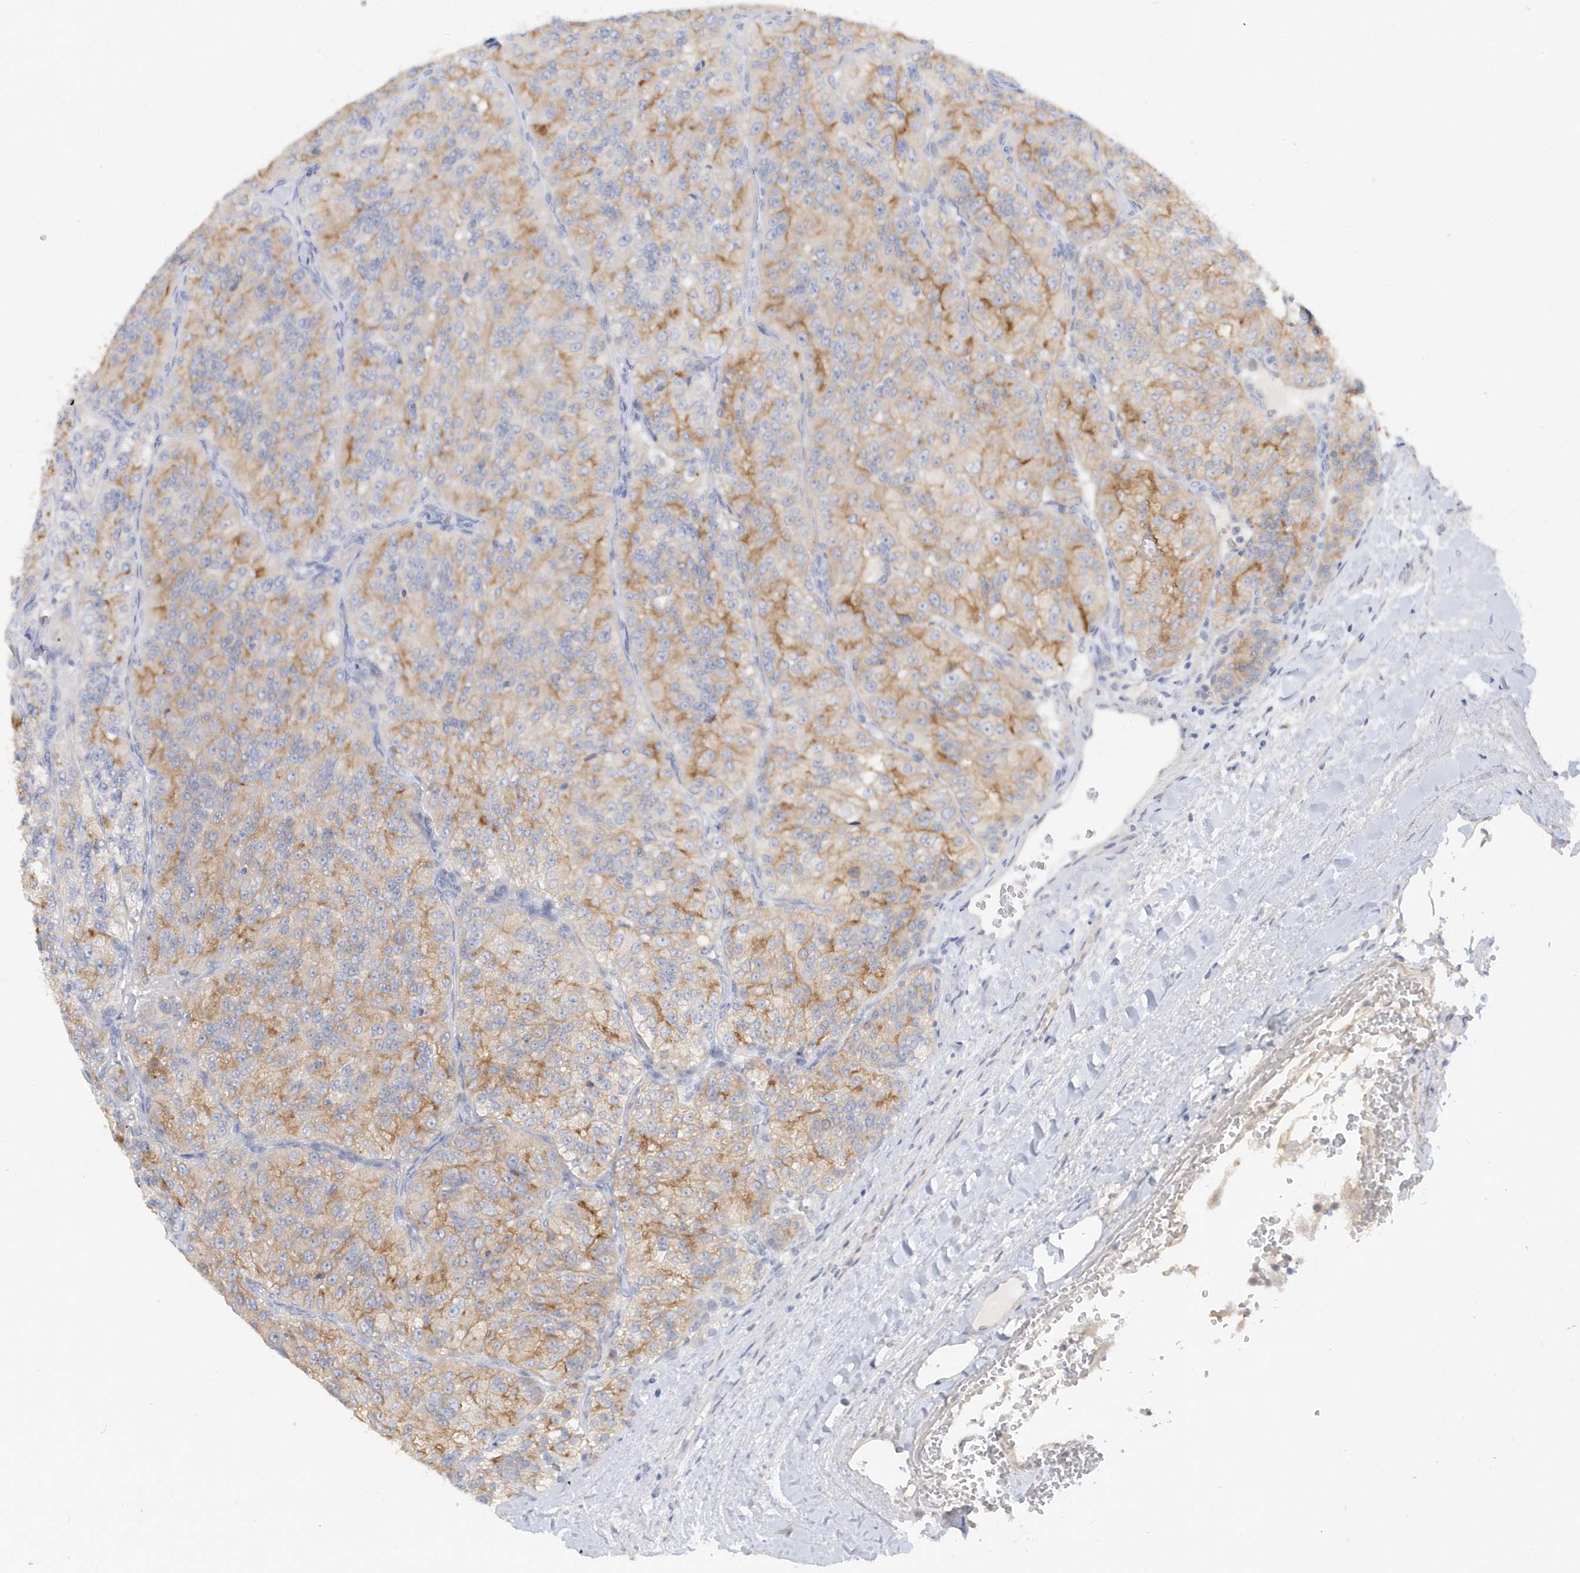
{"staining": {"intensity": "moderate", "quantity": "25%-75%", "location": "cytoplasmic/membranous"}, "tissue": "renal cancer", "cell_type": "Tumor cells", "image_type": "cancer", "snomed": [{"axis": "morphology", "description": "Adenocarcinoma, NOS"}, {"axis": "topography", "description": "Kidney"}], "caption": "Protein staining reveals moderate cytoplasmic/membranous positivity in approximately 25%-75% of tumor cells in renal cancer (adenocarcinoma).", "gene": "RPE", "patient": {"sex": "female", "age": 63}}